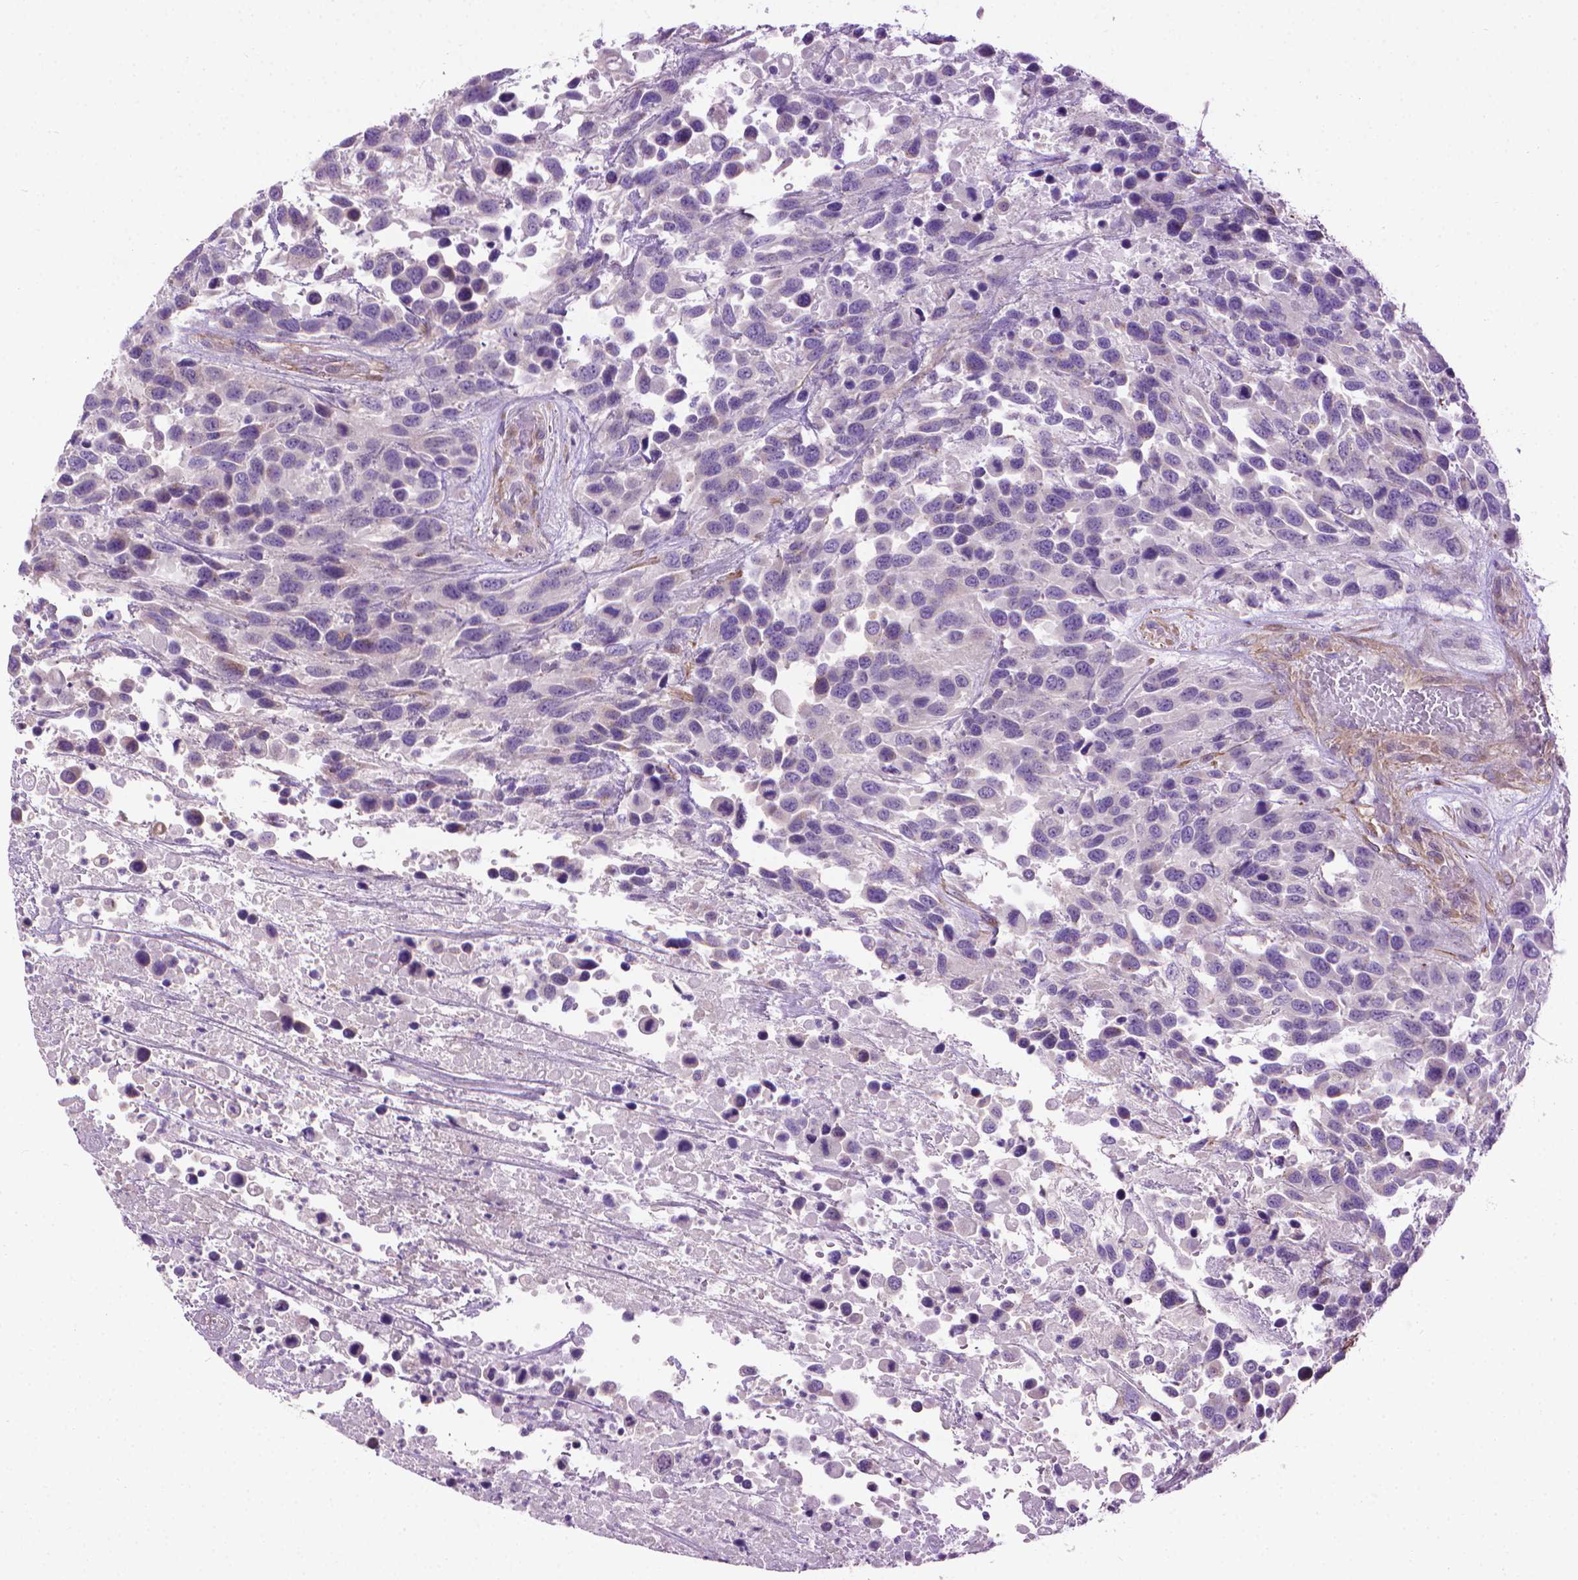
{"staining": {"intensity": "negative", "quantity": "none", "location": "none"}, "tissue": "urothelial cancer", "cell_type": "Tumor cells", "image_type": "cancer", "snomed": [{"axis": "morphology", "description": "Urothelial carcinoma, High grade"}, {"axis": "topography", "description": "Urinary bladder"}], "caption": "Immunohistochemistry (IHC) of urothelial carcinoma (high-grade) demonstrates no expression in tumor cells.", "gene": "AQP10", "patient": {"sex": "female", "age": 70}}